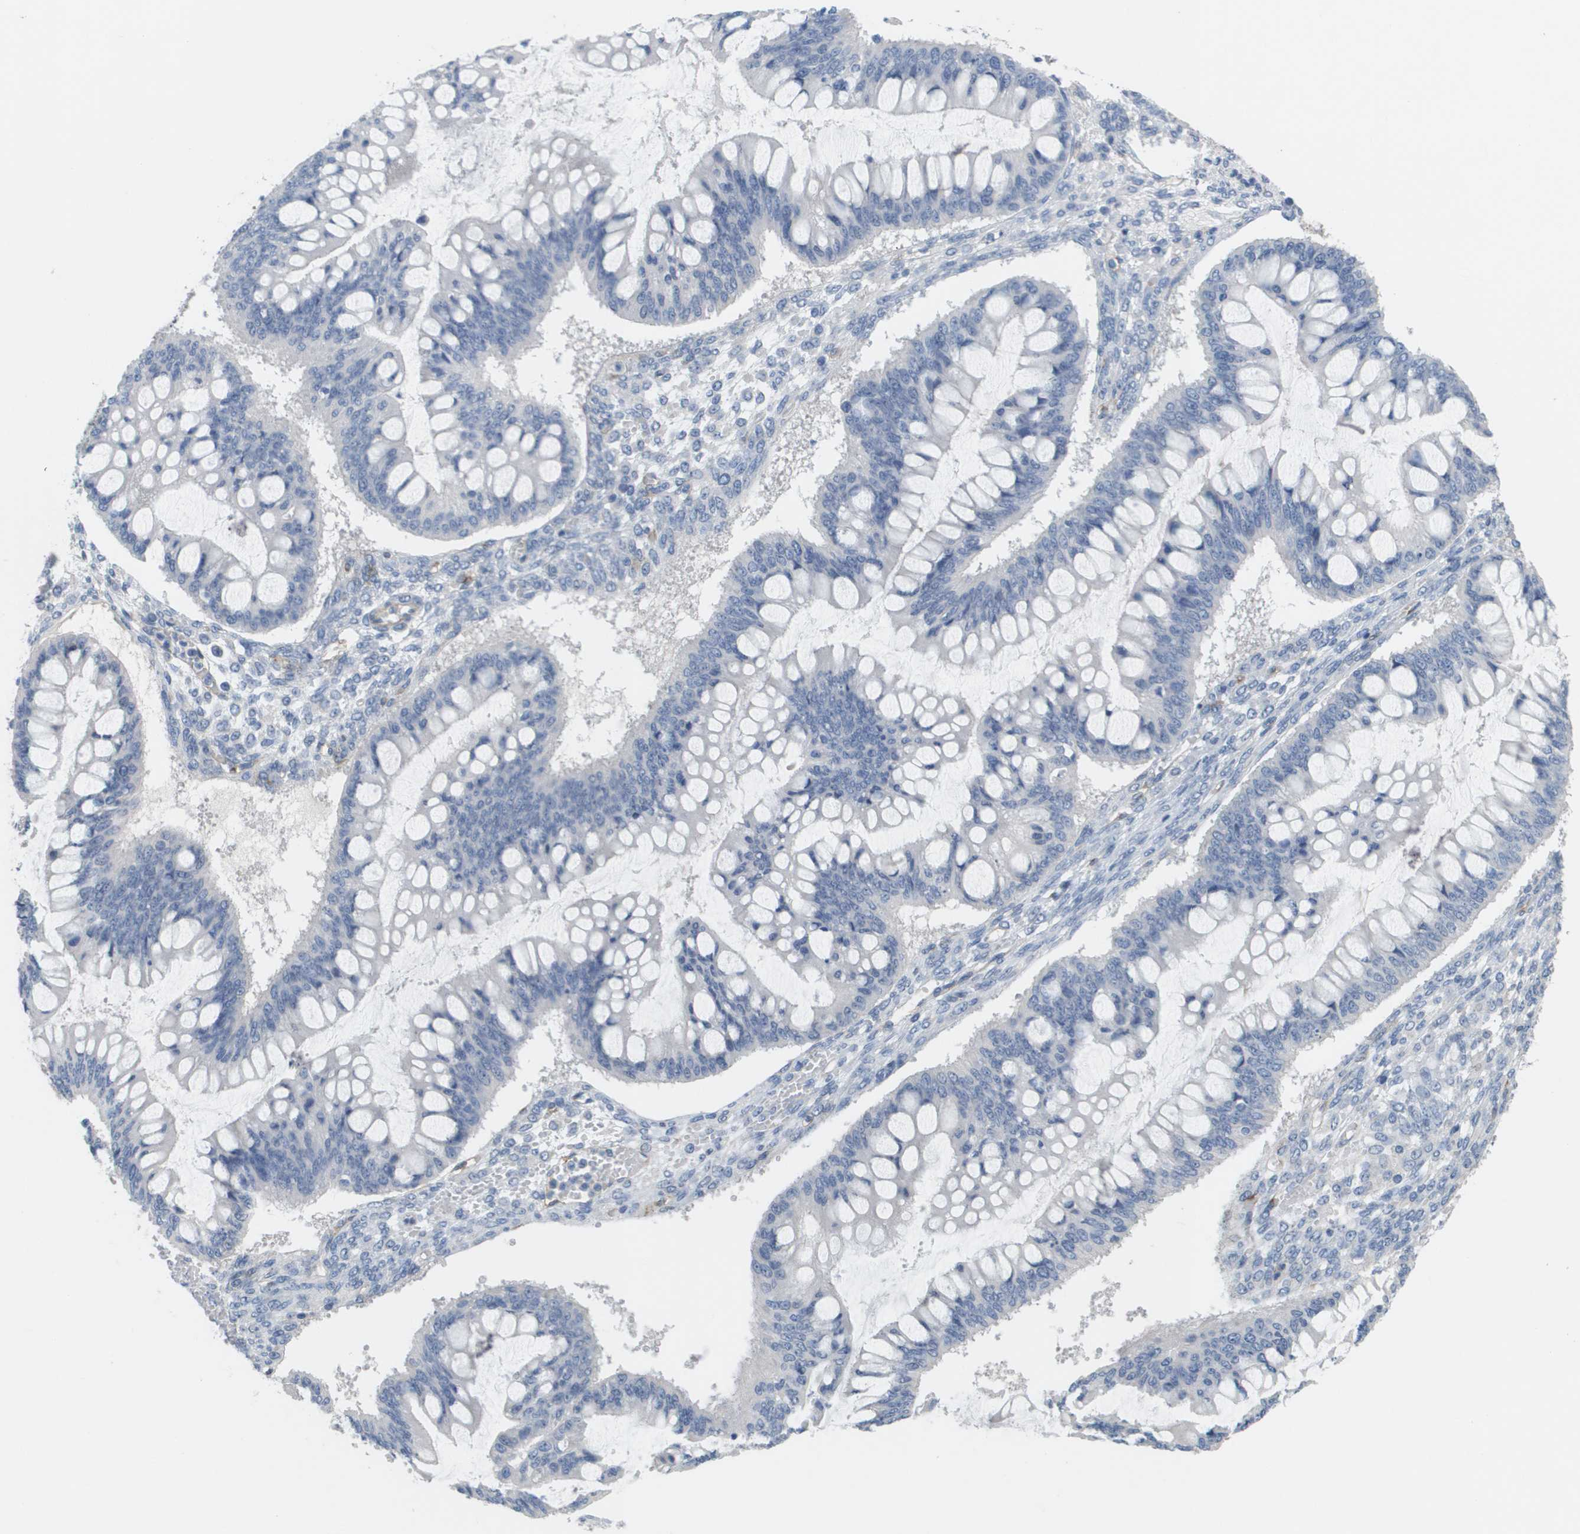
{"staining": {"intensity": "negative", "quantity": "none", "location": "none"}, "tissue": "ovarian cancer", "cell_type": "Tumor cells", "image_type": "cancer", "snomed": [{"axis": "morphology", "description": "Cystadenocarcinoma, mucinous, NOS"}, {"axis": "topography", "description": "Ovary"}], "caption": "This is an immunohistochemistry (IHC) photomicrograph of human ovarian cancer. There is no expression in tumor cells.", "gene": "ANGPT2", "patient": {"sex": "female", "age": 73}}